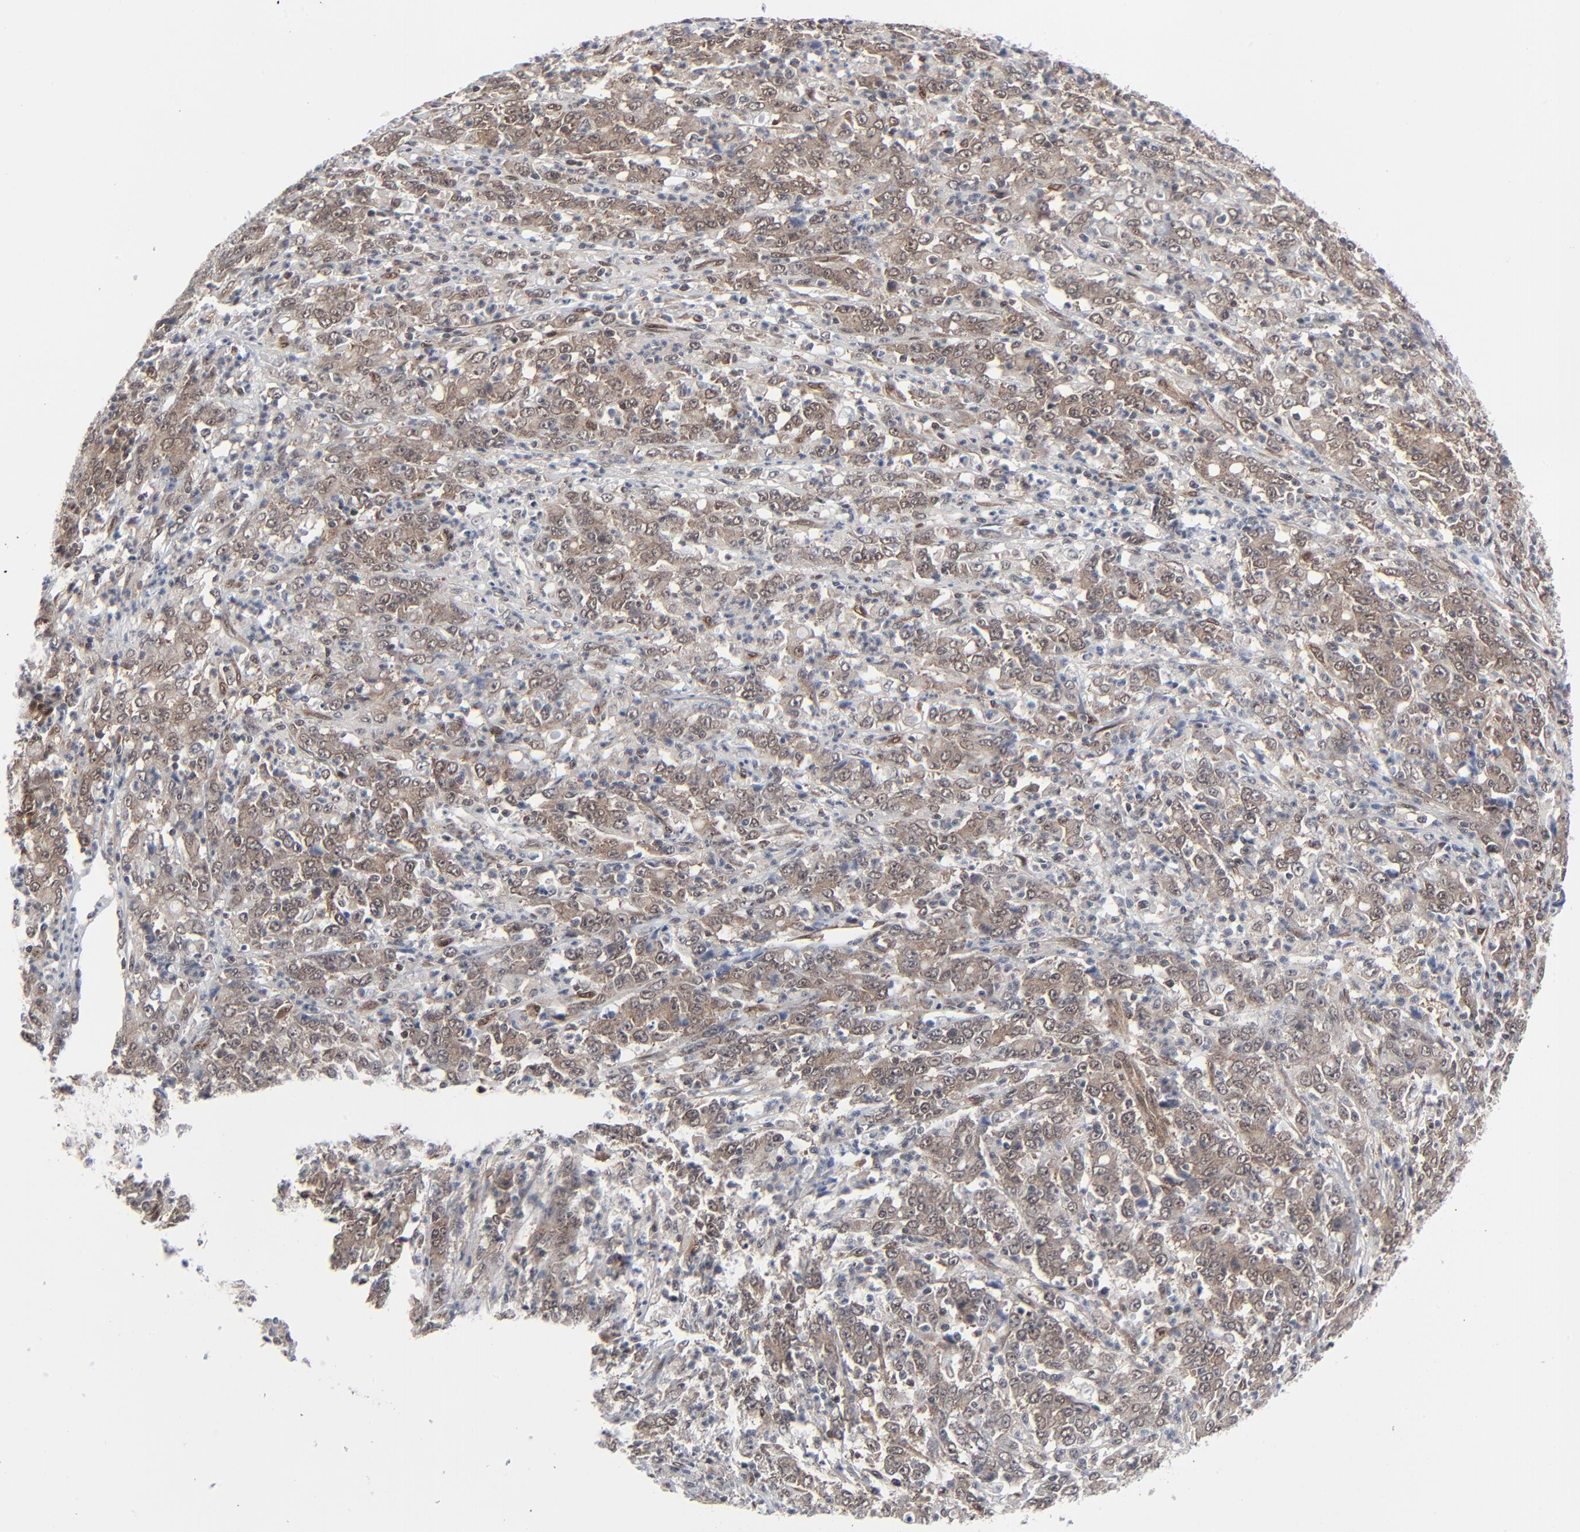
{"staining": {"intensity": "weak", "quantity": ">75%", "location": "cytoplasmic/membranous,nuclear"}, "tissue": "stomach cancer", "cell_type": "Tumor cells", "image_type": "cancer", "snomed": [{"axis": "morphology", "description": "Adenocarcinoma, NOS"}, {"axis": "topography", "description": "Stomach, lower"}], "caption": "Immunohistochemical staining of stomach cancer (adenocarcinoma) reveals weak cytoplasmic/membranous and nuclear protein staining in about >75% of tumor cells.", "gene": "AKT1", "patient": {"sex": "female", "age": 71}}